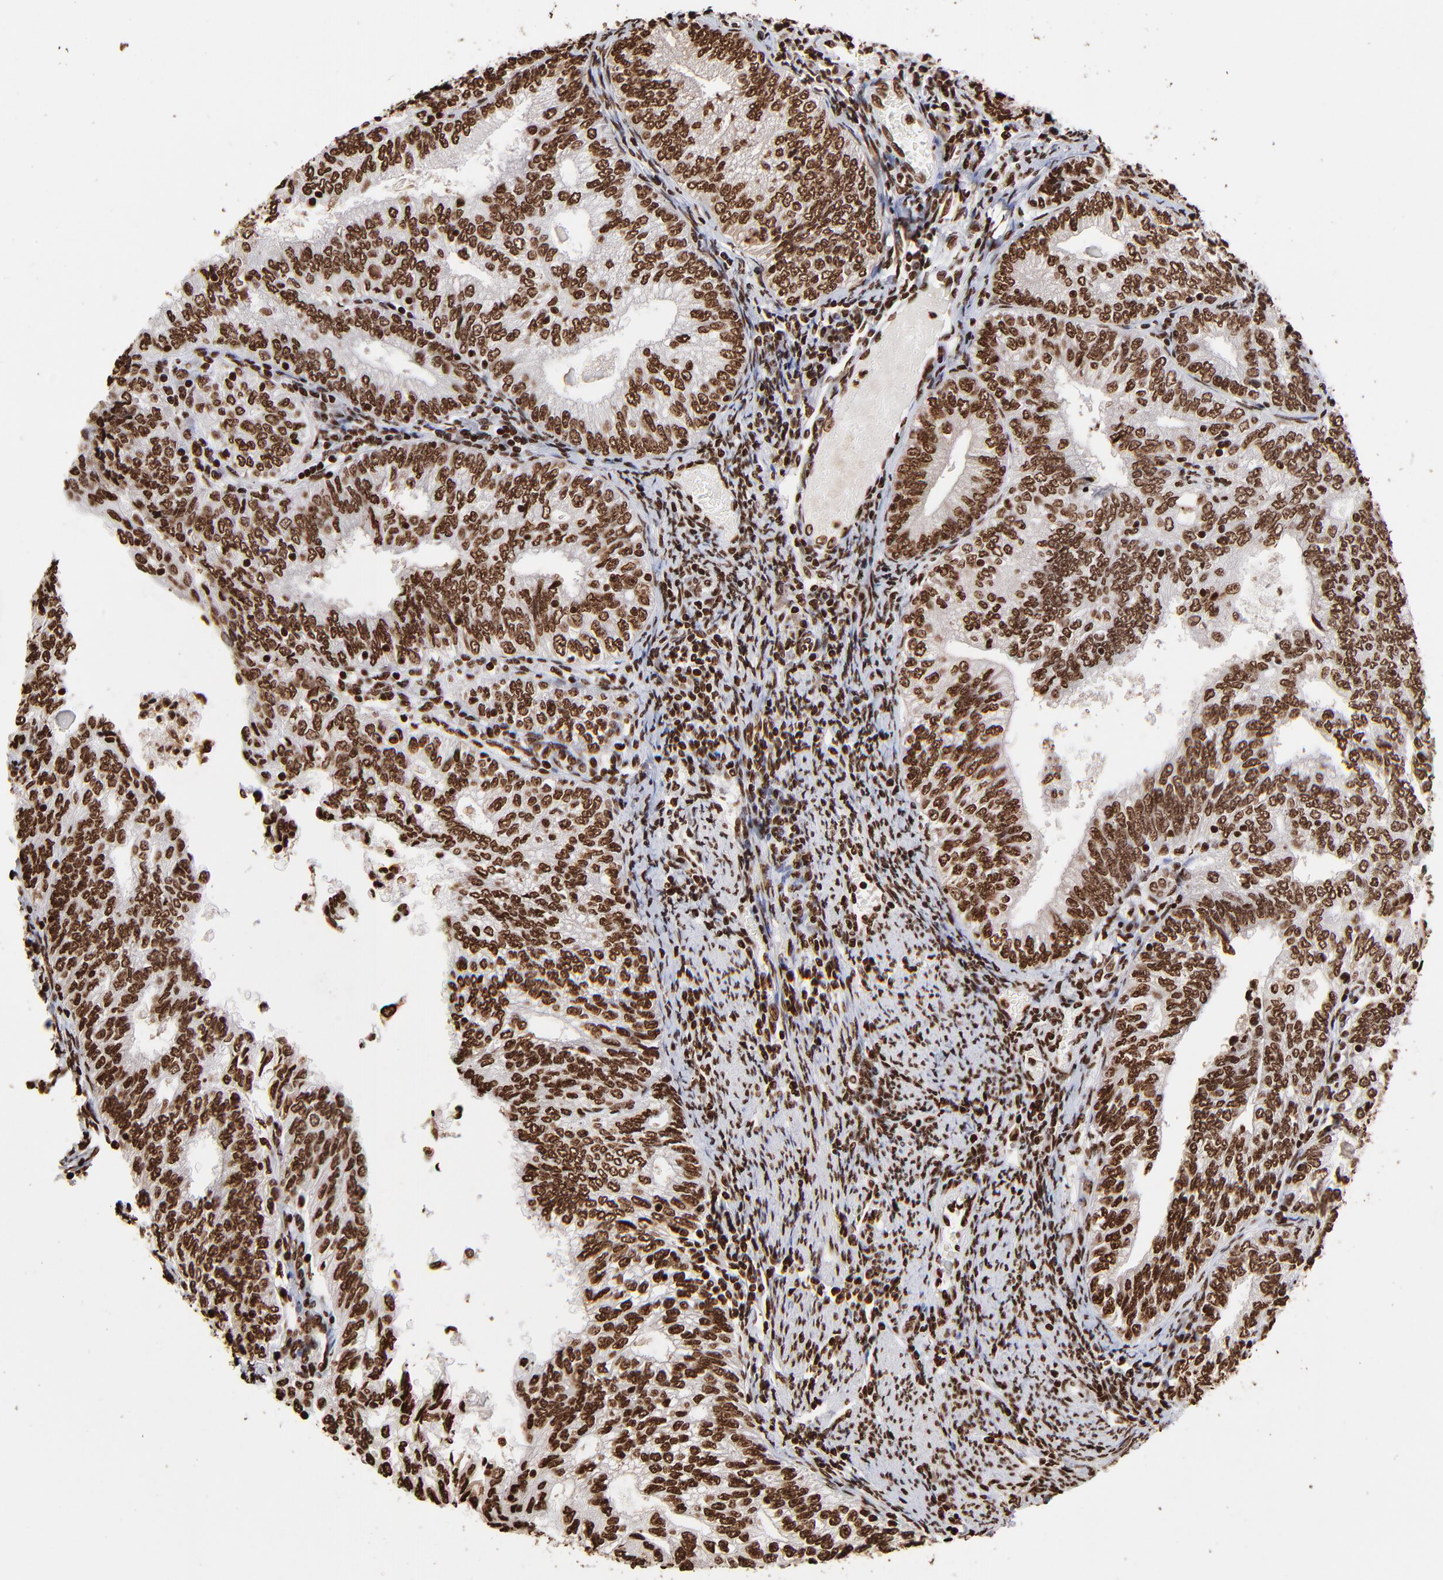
{"staining": {"intensity": "strong", "quantity": ">75%", "location": "nuclear"}, "tissue": "endometrial cancer", "cell_type": "Tumor cells", "image_type": "cancer", "snomed": [{"axis": "morphology", "description": "Adenocarcinoma, NOS"}, {"axis": "topography", "description": "Endometrium"}], "caption": "About >75% of tumor cells in adenocarcinoma (endometrial) show strong nuclear protein expression as visualized by brown immunohistochemical staining.", "gene": "ZNF544", "patient": {"sex": "female", "age": 69}}